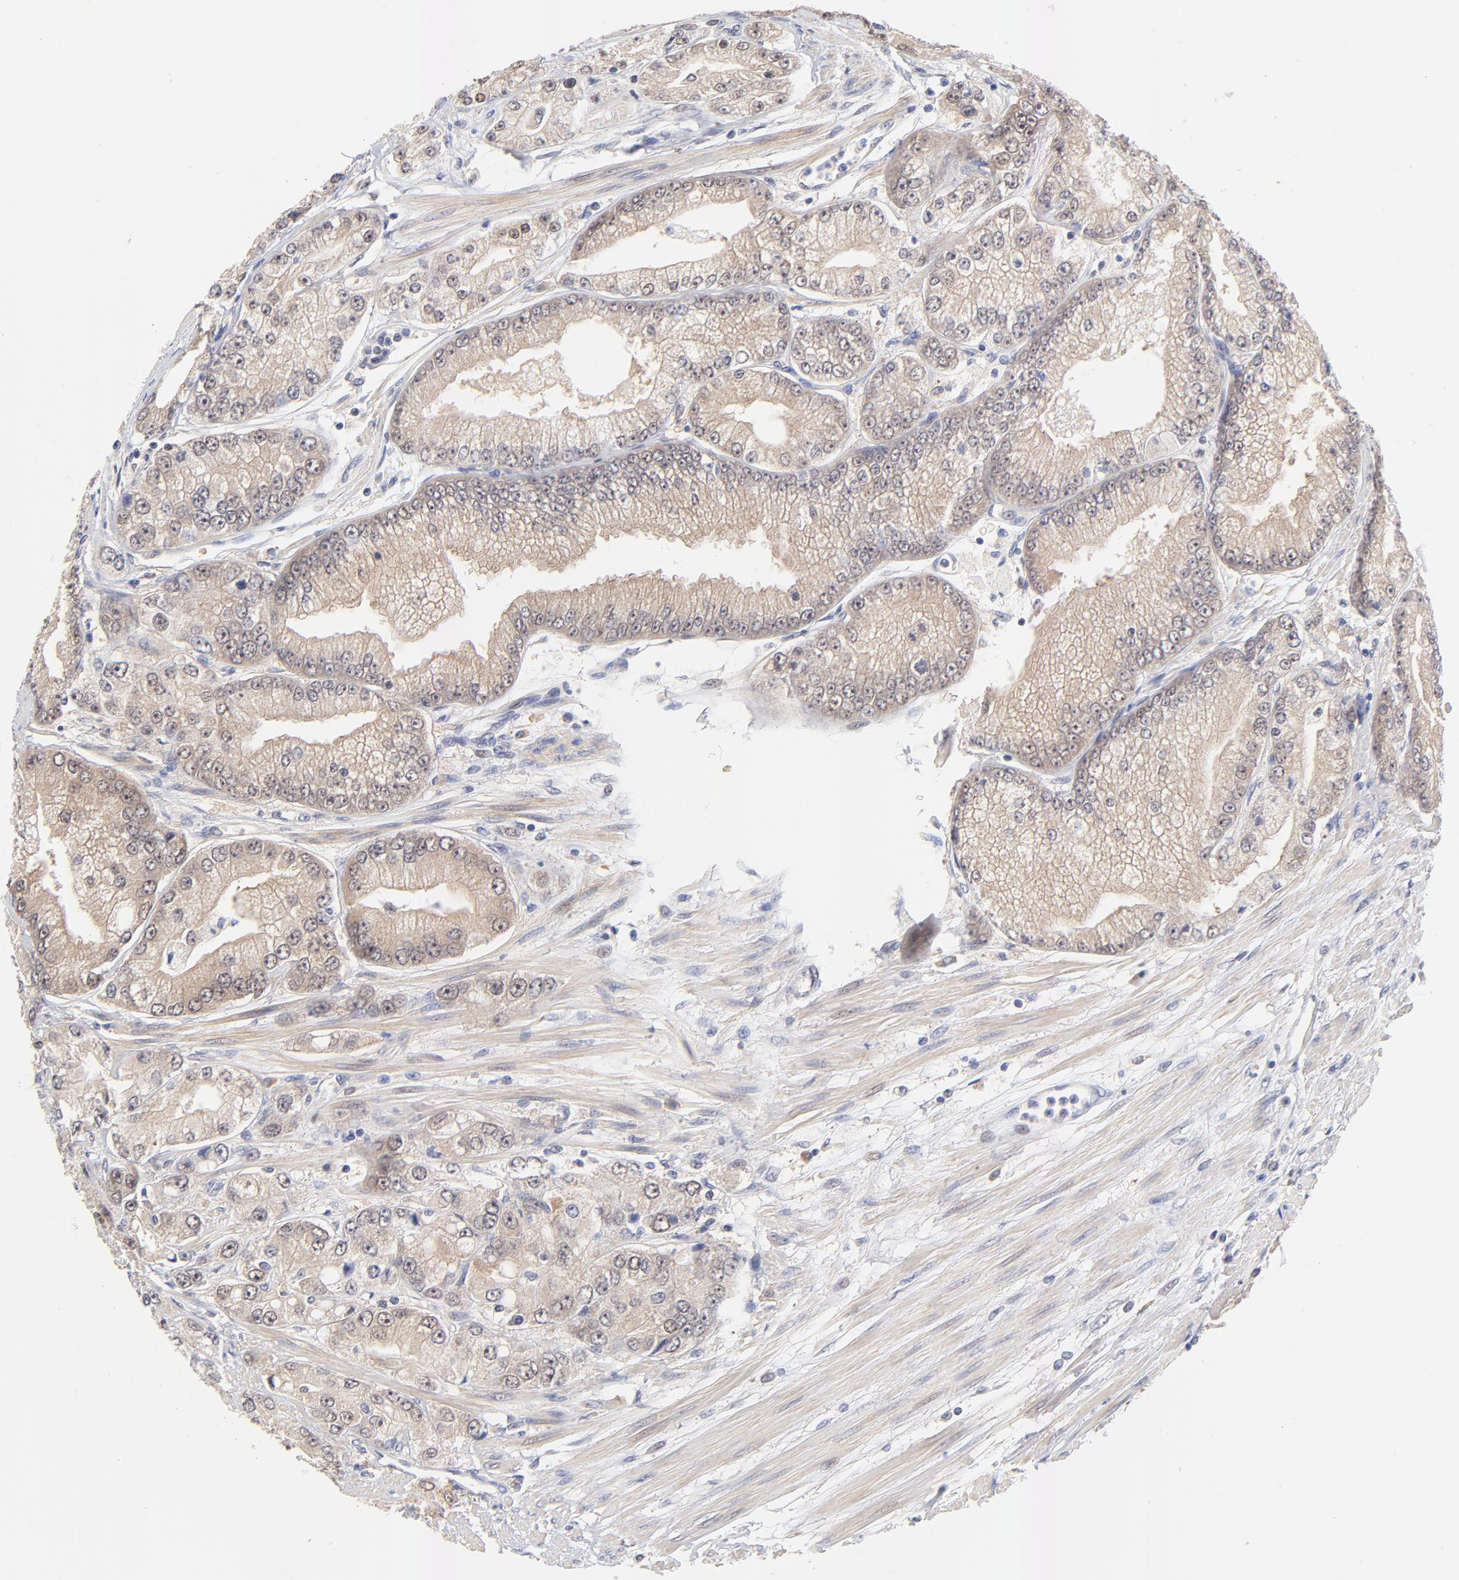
{"staining": {"intensity": "moderate", "quantity": ">75%", "location": "cytoplasmic/membranous"}, "tissue": "prostate cancer", "cell_type": "Tumor cells", "image_type": "cancer", "snomed": [{"axis": "morphology", "description": "Adenocarcinoma, Medium grade"}, {"axis": "topography", "description": "Prostate"}], "caption": "The image displays a brown stain indicating the presence of a protein in the cytoplasmic/membranous of tumor cells in adenocarcinoma (medium-grade) (prostate).", "gene": "TXNL1", "patient": {"sex": "male", "age": 72}}